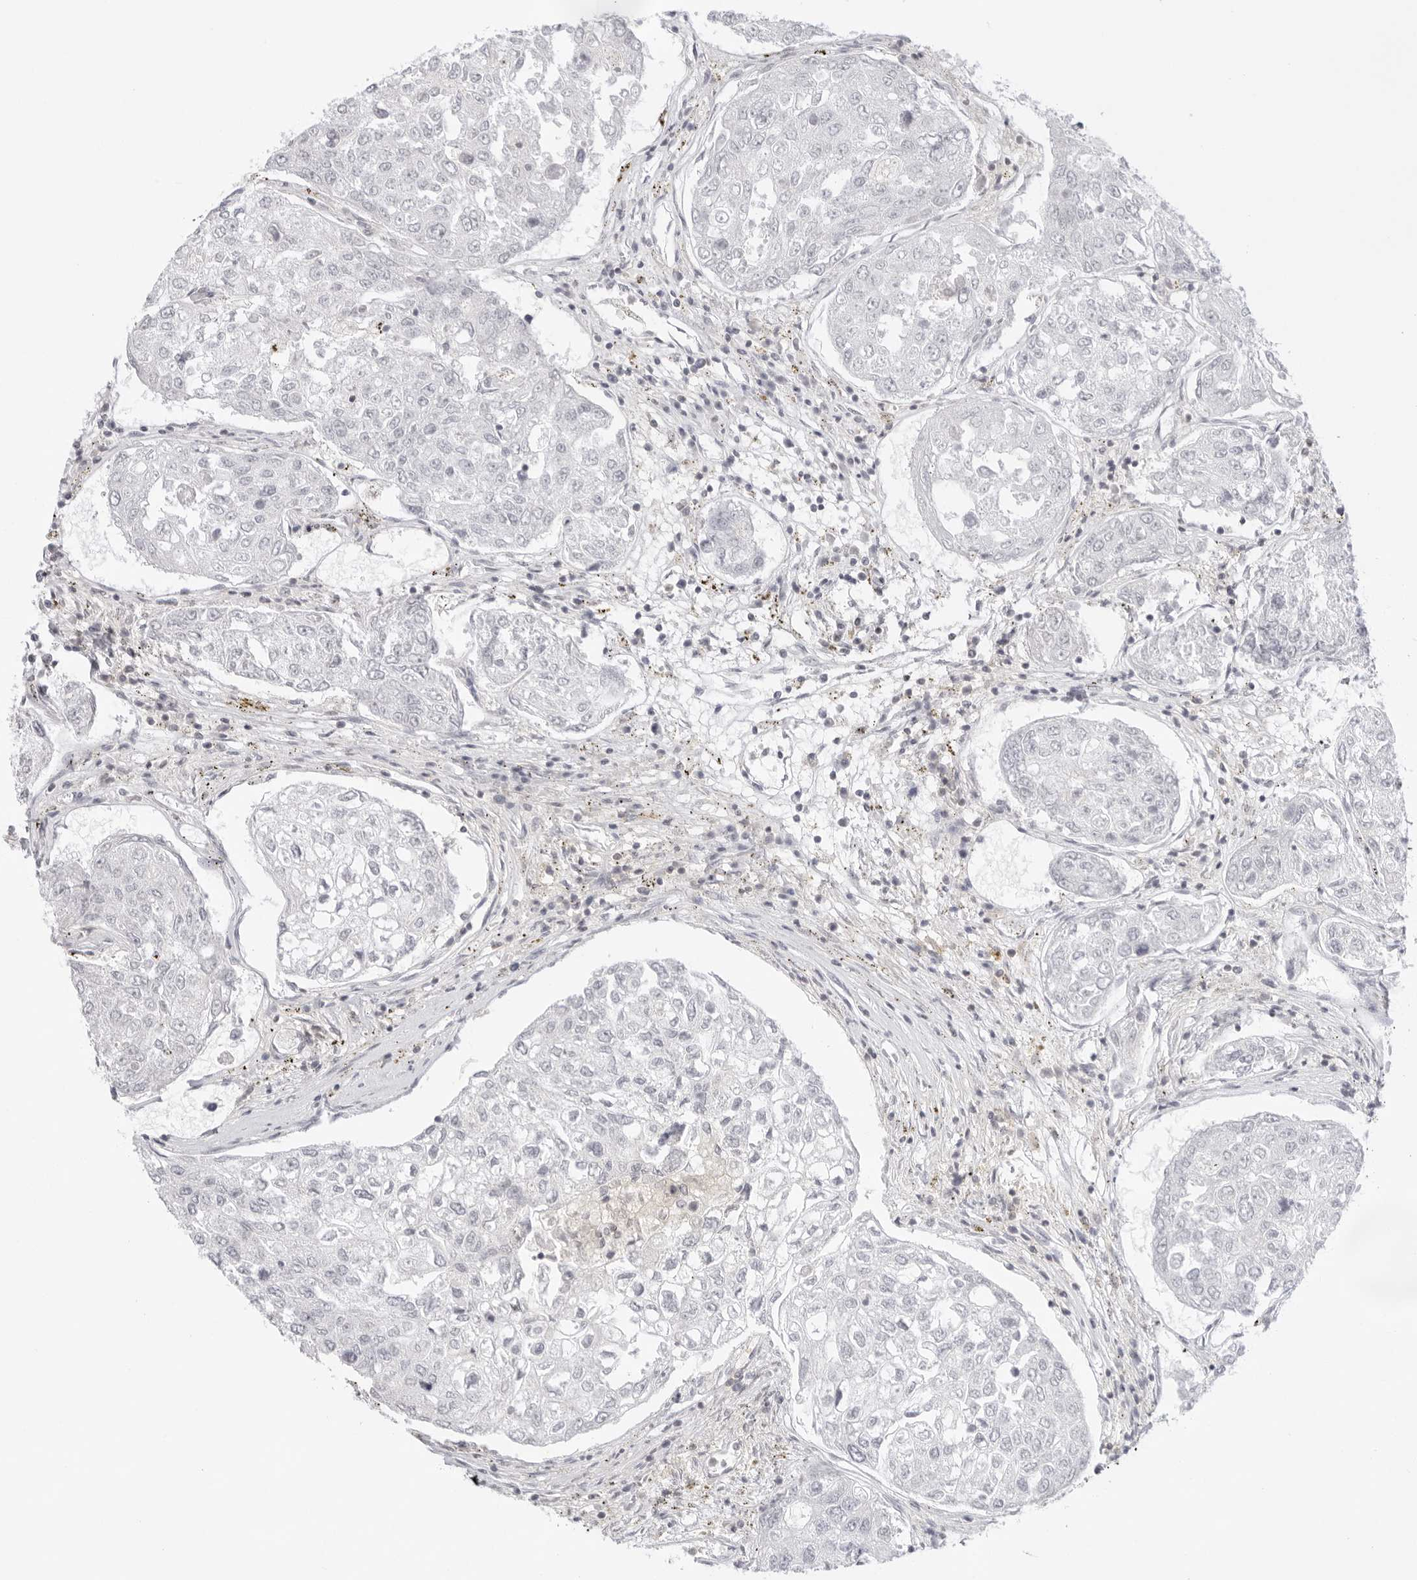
{"staining": {"intensity": "negative", "quantity": "none", "location": "none"}, "tissue": "urothelial cancer", "cell_type": "Tumor cells", "image_type": "cancer", "snomed": [{"axis": "morphology", "description": "Urothelial carcinoma, High grade"}, {"axis": "topography", "description": "Lymph node"}, {"axis": "topography", "description": "Urinary bladder"}], "caption": "Immunohistochemical staining of urothelial carcinoma (high-grade) demonstrates no significant staining in tumor cells.", "gene": "TNFRSF14", "patient": {"sex": "male", "age": 51}}